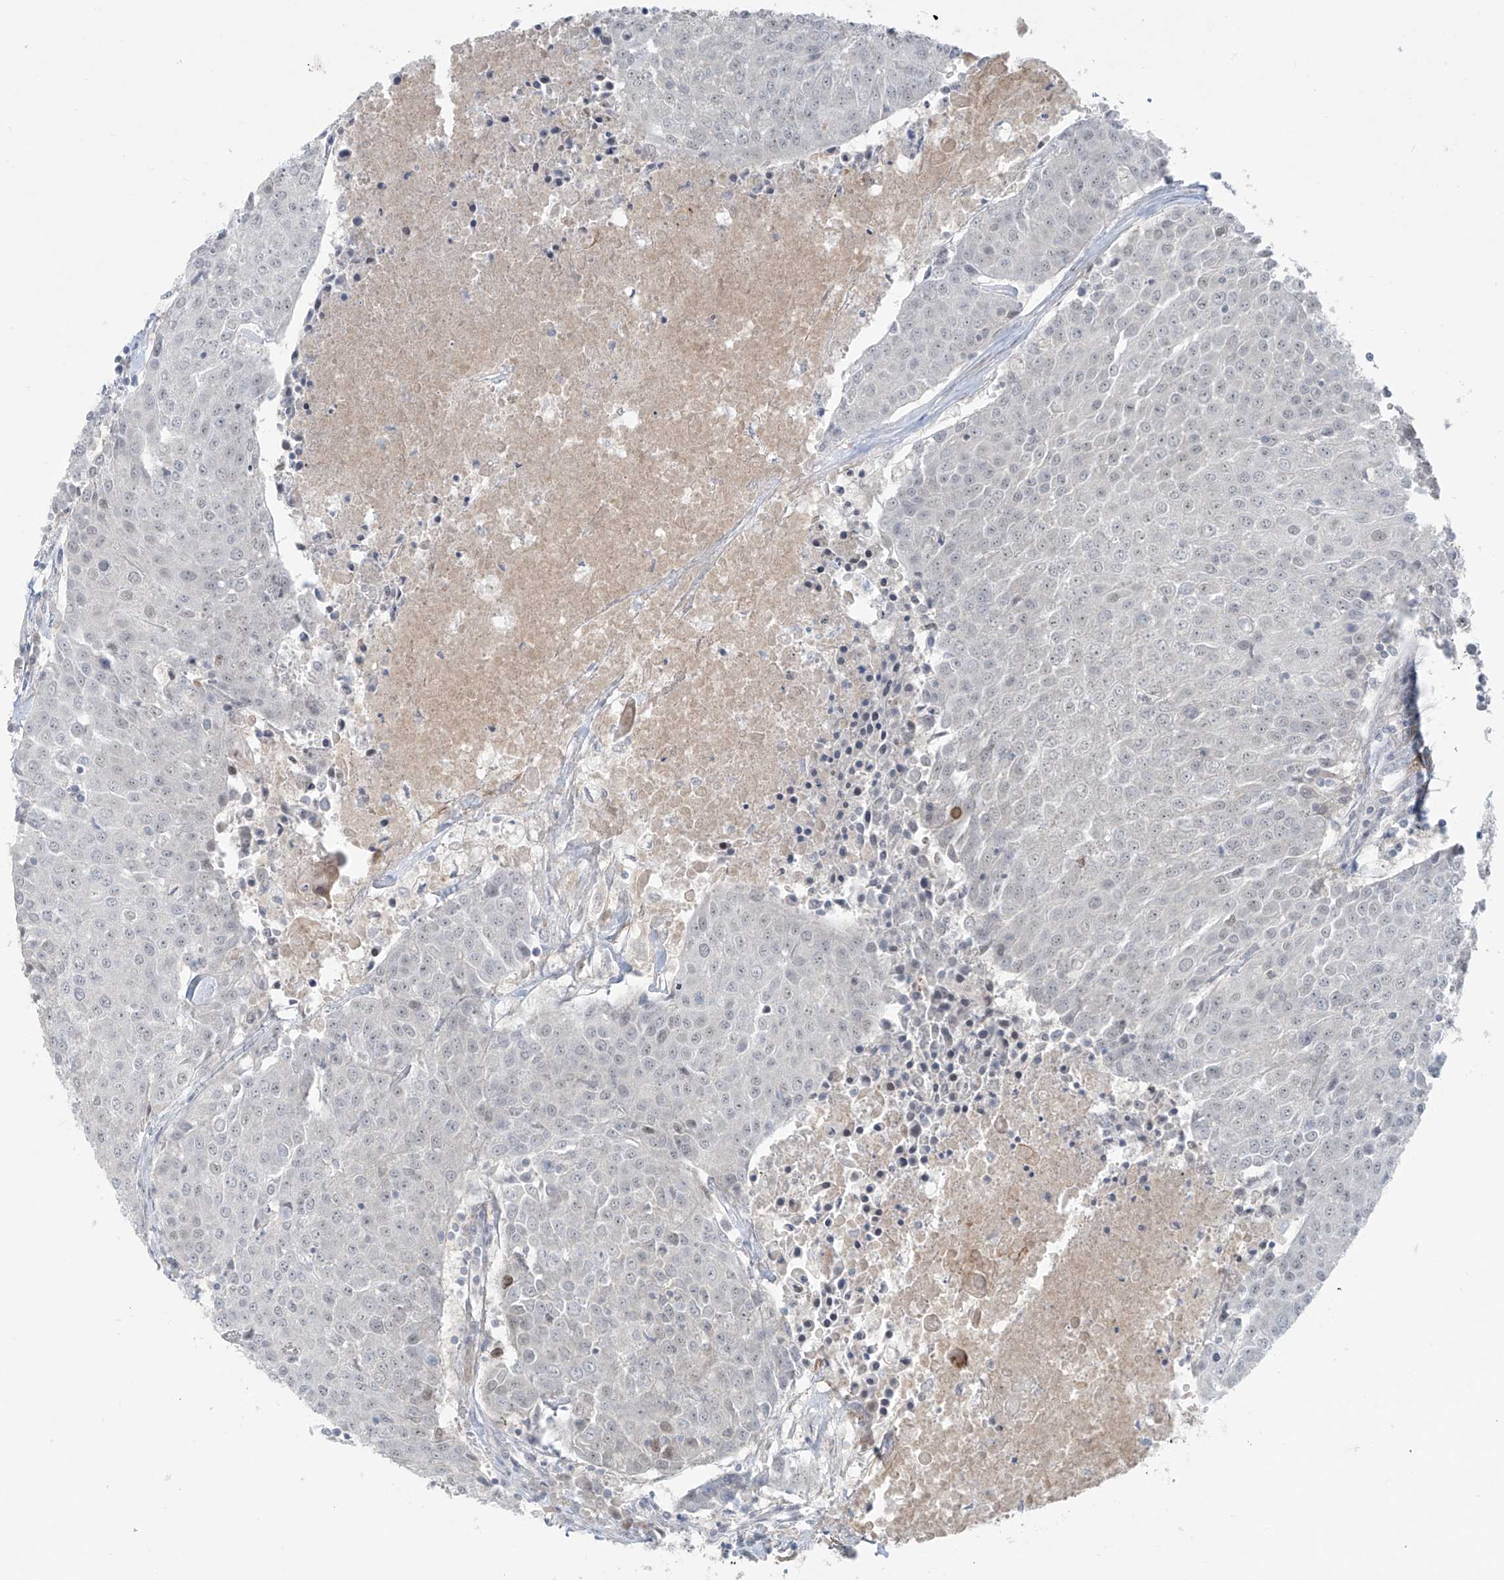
{"staining": {"intensity": "negative", "quantity": "none", "location": "none"}, "tissue": "urothelial cancer", "cell_type": "Tumor cells", "image_type": "cancer", "snomed": [{"axis": "morphology", "description": "Urothelial carcinoma, High grade"}, {"axis": "topography", "description": "Urinary bladder"}], "caption": "High power microscopy image of an immunohistochemistry micrograph of high-grade urothelial carcinoma, revealing no significant staining in tumor cells.", "gene": "RASGEF1A", "patient": {"sex": "female", "age": 85}}